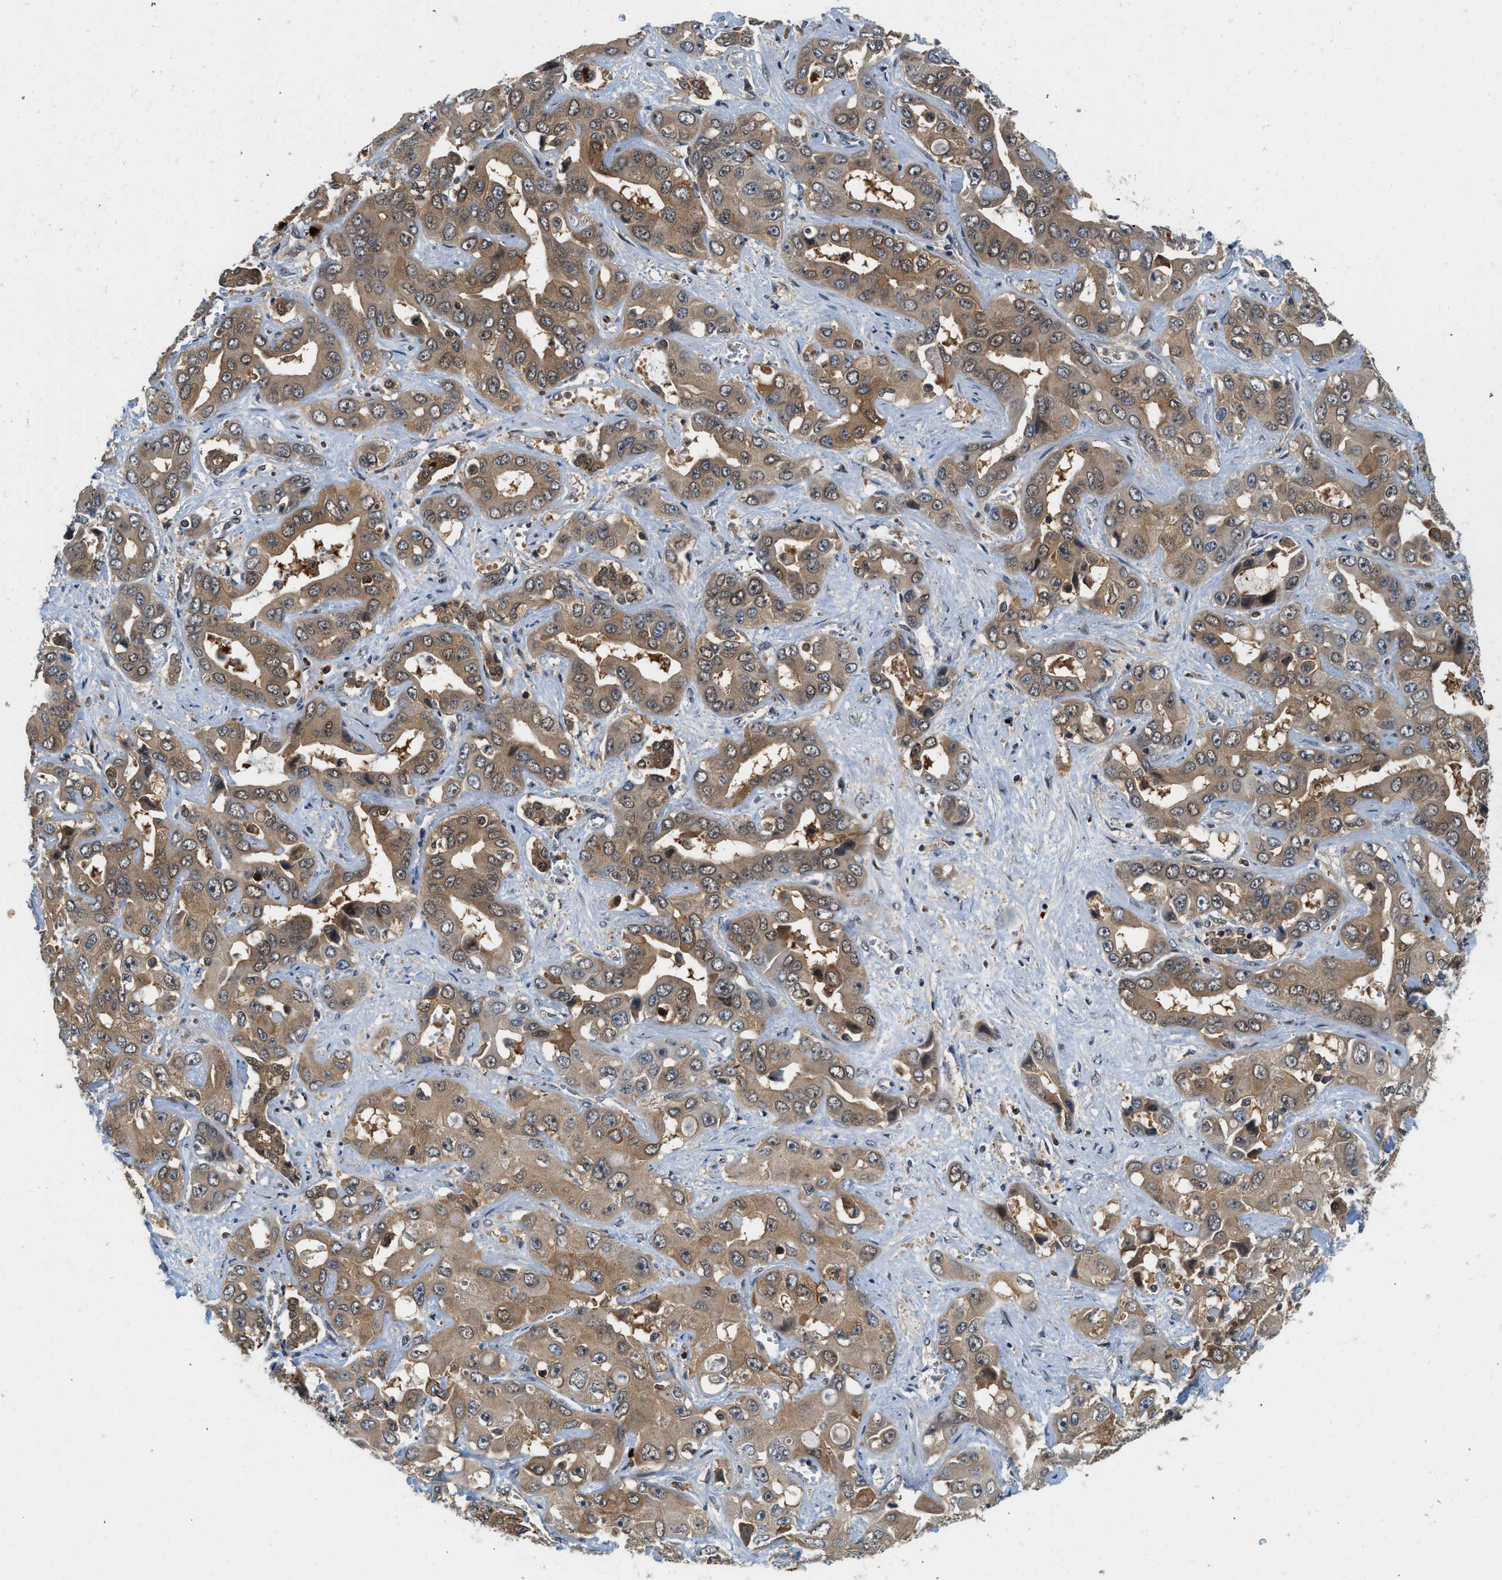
{"staining": {"intensity": "moderate", "quantity": ">75%", "location": "cytoplasmic/membranous,nuclear"}, "tissue": "liver cancer", "cell_type": "Tumor cells", "image_type": "cancer", "snomed": [{"axis": "morphology", "description": "Cholangiocarcinoma"}, {"axis": "topography", "description": "Liver"}], "caption": "DAB (3,3'-diaminobenzidine) immunohistochemical staining of liver cancer (cholangiocarcinoma) displays moderate cytoplasmic/membranous and nuclear protein positivity in approximately >75% of tumor cells. (DAB (3,3'-diaminobenzidine) IHC, brown staining for protein, blue staining for nuclei).", "gene": "GMPPB", "patient": {"sex": "female", "age": 52}}